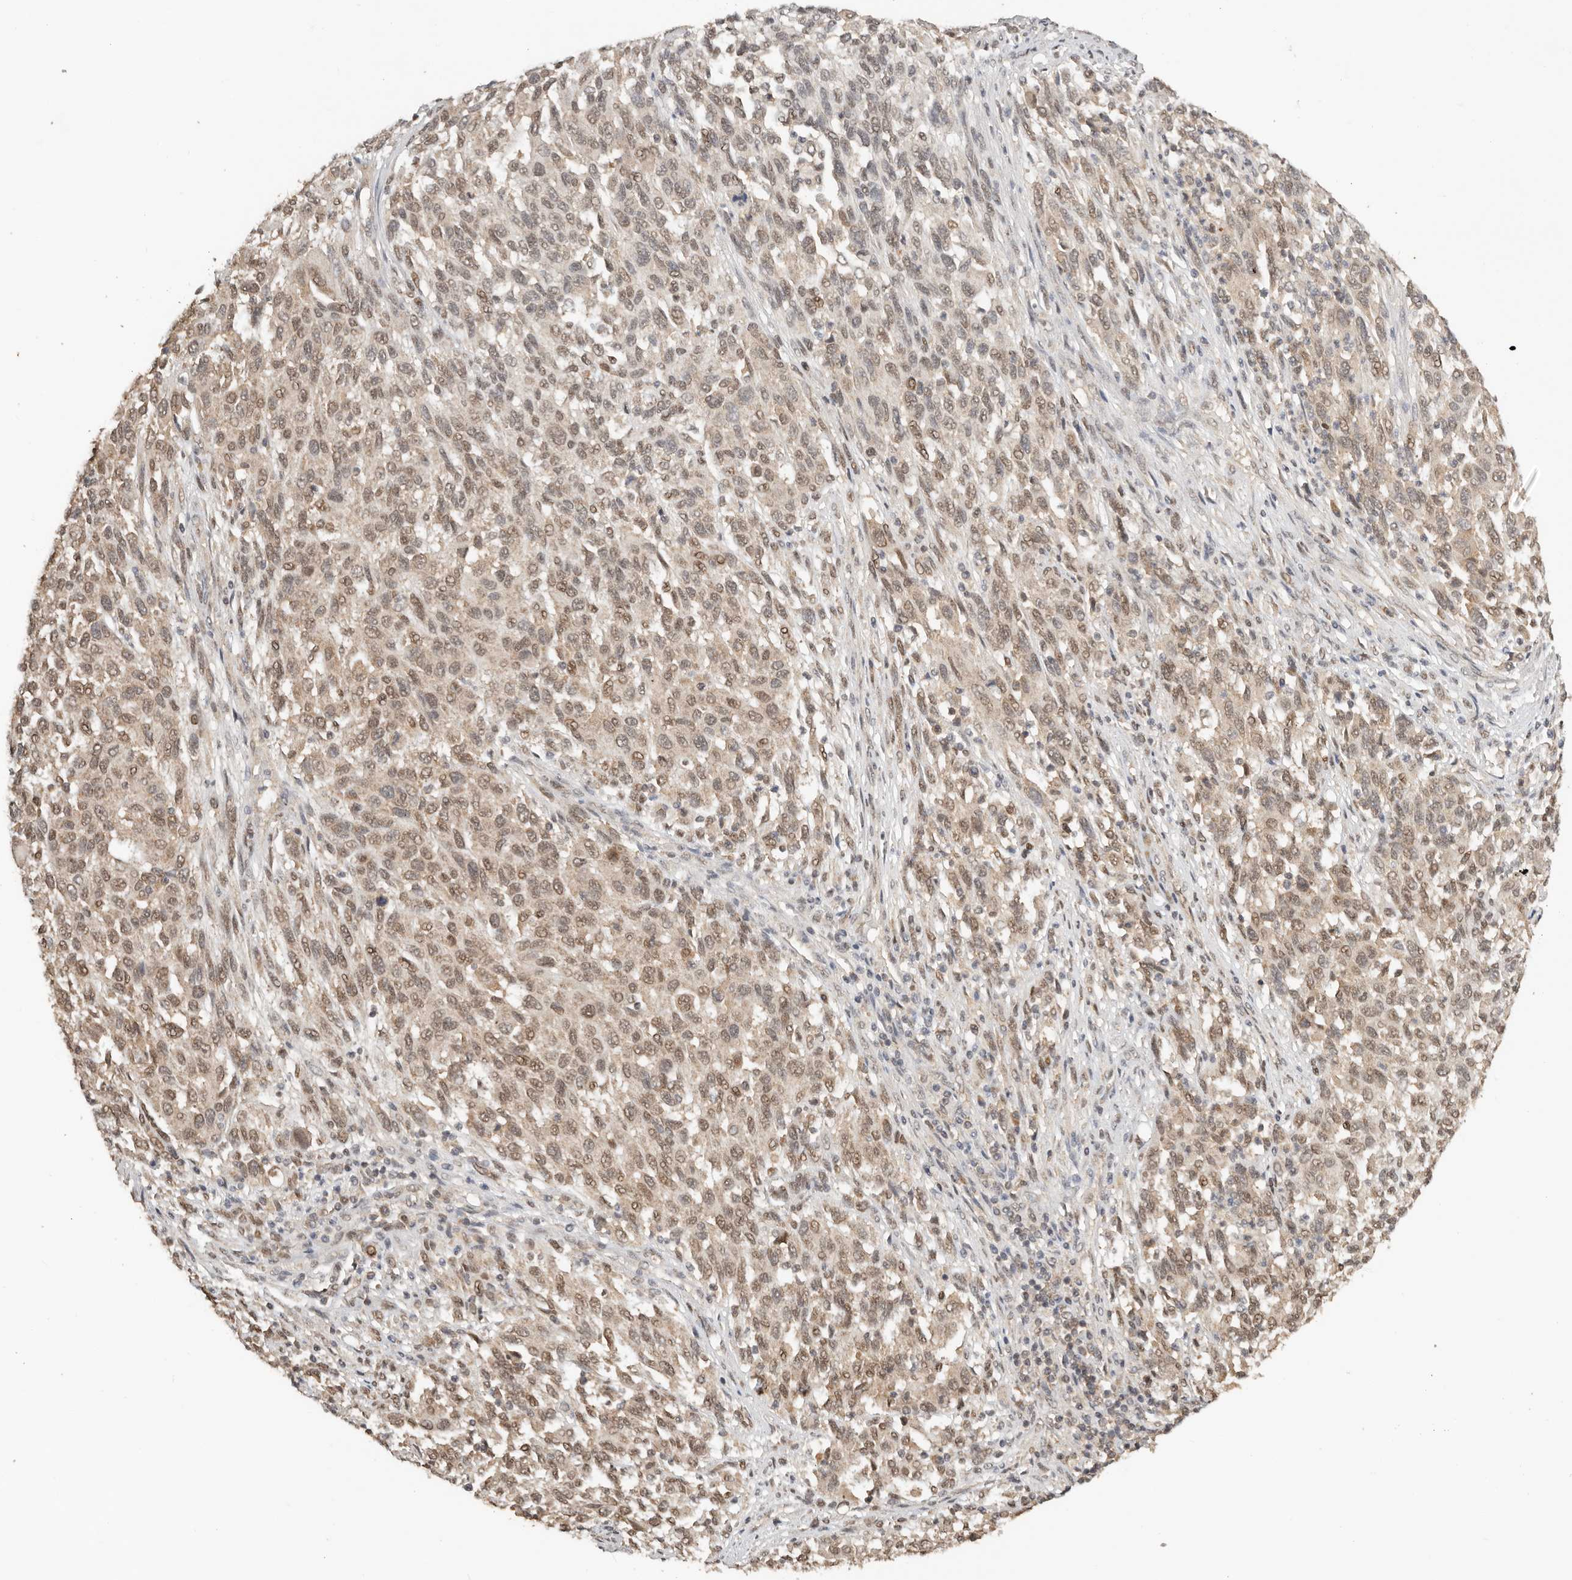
{"staining": {"intensity": "moderate", "quantity": ">75%", "location": "nuclear"}, "tissue": "melanoma", "cell_type": "Tumor cells", "image_type": "cancer", "snomed": [{"axis": "morphology", "description": "Malignant melanoma, Metastatic site"}, {"axis": "topography", "description": "Lymph node"}], "caption": "Melanoma stained with DAB IHC reveals medium levels of moderate nuclear expression in about >75% of tumor cells. (DAB (3,3'-diaminobenzidine) IHC, brown staining for protein, blue staining for nuclei).", "gene": "SEC14L1", "patient": {"sex": "male", "age": 61}}